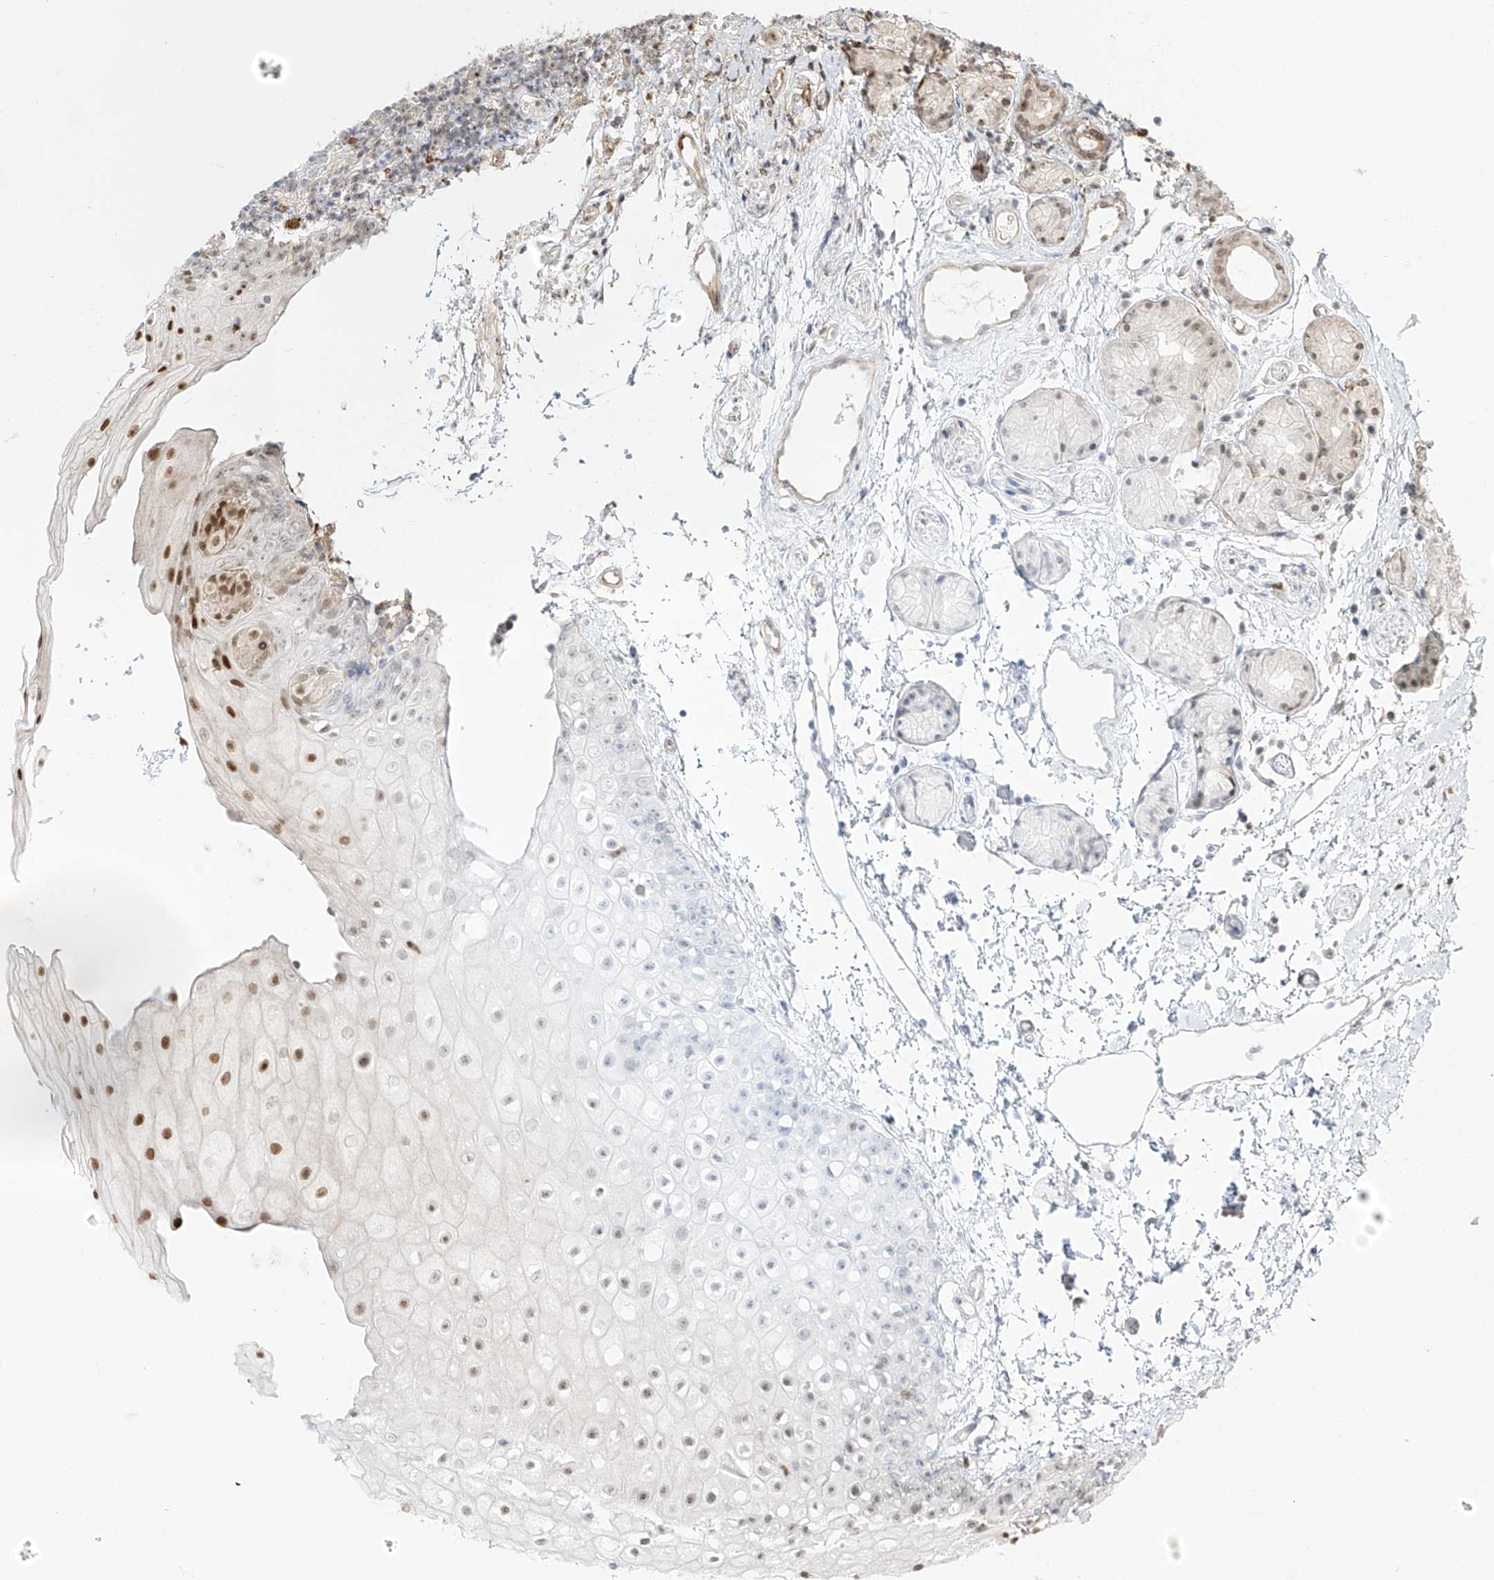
{"staining": {"intensity": "moderate", "quantity": "25%-75%", "location": "nuclear"}, "tissue": "oral mucosa", "cell_type": "Squamous epithelial cells", "image_type": "normal", "snomed": [{"axis": "morphology", "description": "Normal tissue, NOS"}, {"axis": "topography", "description": "Oral tissue"}], "caption": "Protein staining by immunohistochemistry displays moderate nuclear staining in approximately 25%-75% of squamous epithelial cells in benign oral mucosa. The staining was performed using DAB, with brown indicating positive protein expression. Nuclei are stained blue with hematoxylin.", "gene": "ZNF710", "patient": {"sex": "male", "age": 28}}